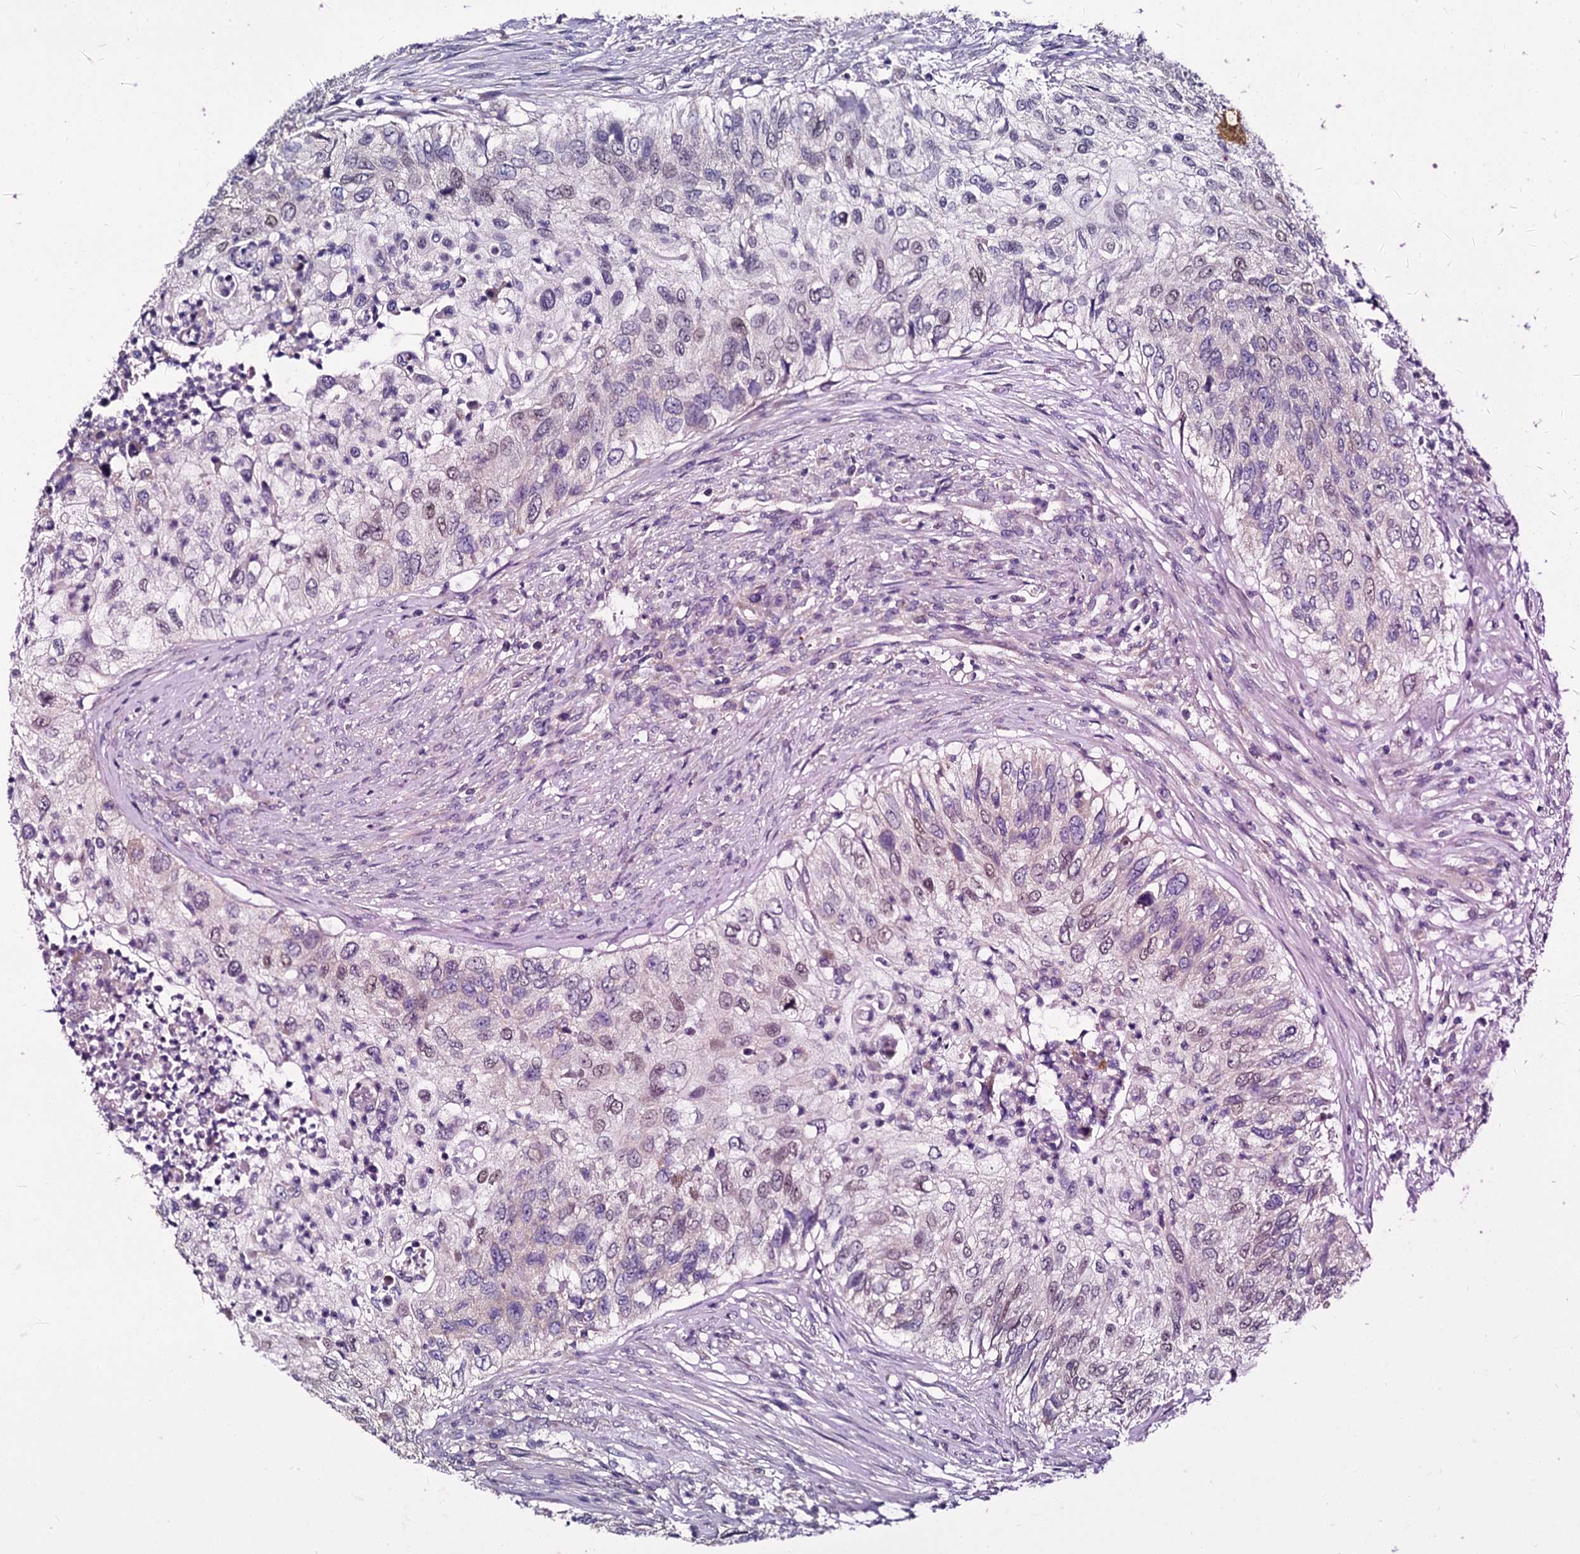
{"staining": {"intensity": "weak", "quantity": "<25%", "location": "nuclear"}, "tissue": "urothelial cancer", "cell_type": "Tumor cells", "image_type": "cancer", "snomed": [{"axis": "morphology", "description": "Urothelial carcinoma, High grade"}, {"axis": "topography", "description": "Urinary bladder"}], "caption": "This is an immunohistochemistry photomicrograph of human urothelial cancer. There is no staining in tumor cells.", "gene": "PANX2", "patient": {"sex": "female", "age": 60}}